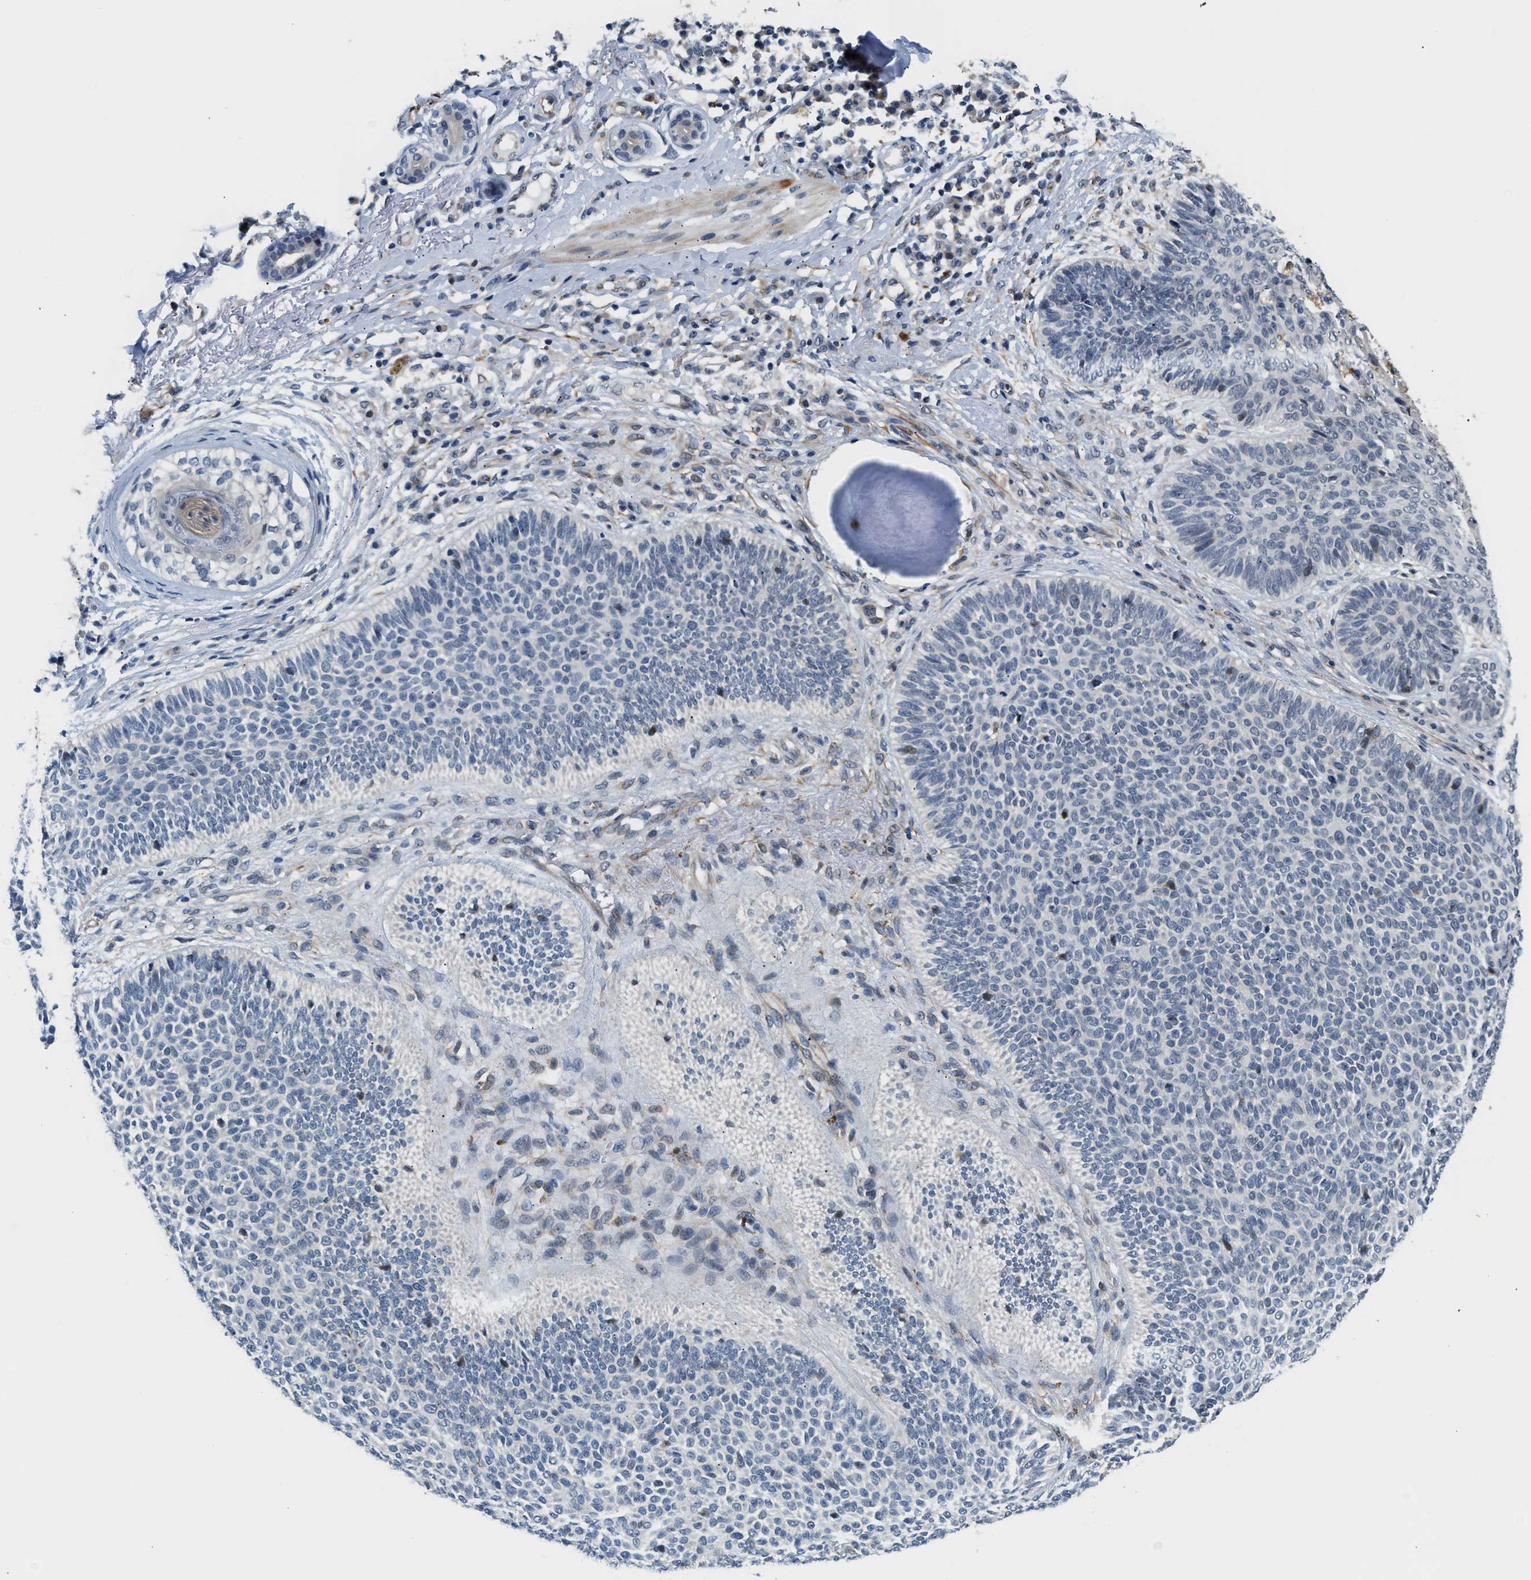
{"staining": {"intensity": "negative", "quantity": "none", "location": "none"}, "tissue": "skin cancer", "cell_type": "Tumor cells", "image_type": "cancer", "snomed": [{"axis": "morphology", "description": "Normal tissue, NOS"}, {"axis": "morphology", "description": "Basal cell carcinoma"}, {"axis": "topography", "description": "Skin"}], "caption": "An immunohistochemistry (IHC) image of basal cell carcinoma (skin) is shown. There is no staining in tumor cells of basal cell carcinoma (skin).", "gene": "PPM1H", "patient": {"sex": "male", "age": 52}}